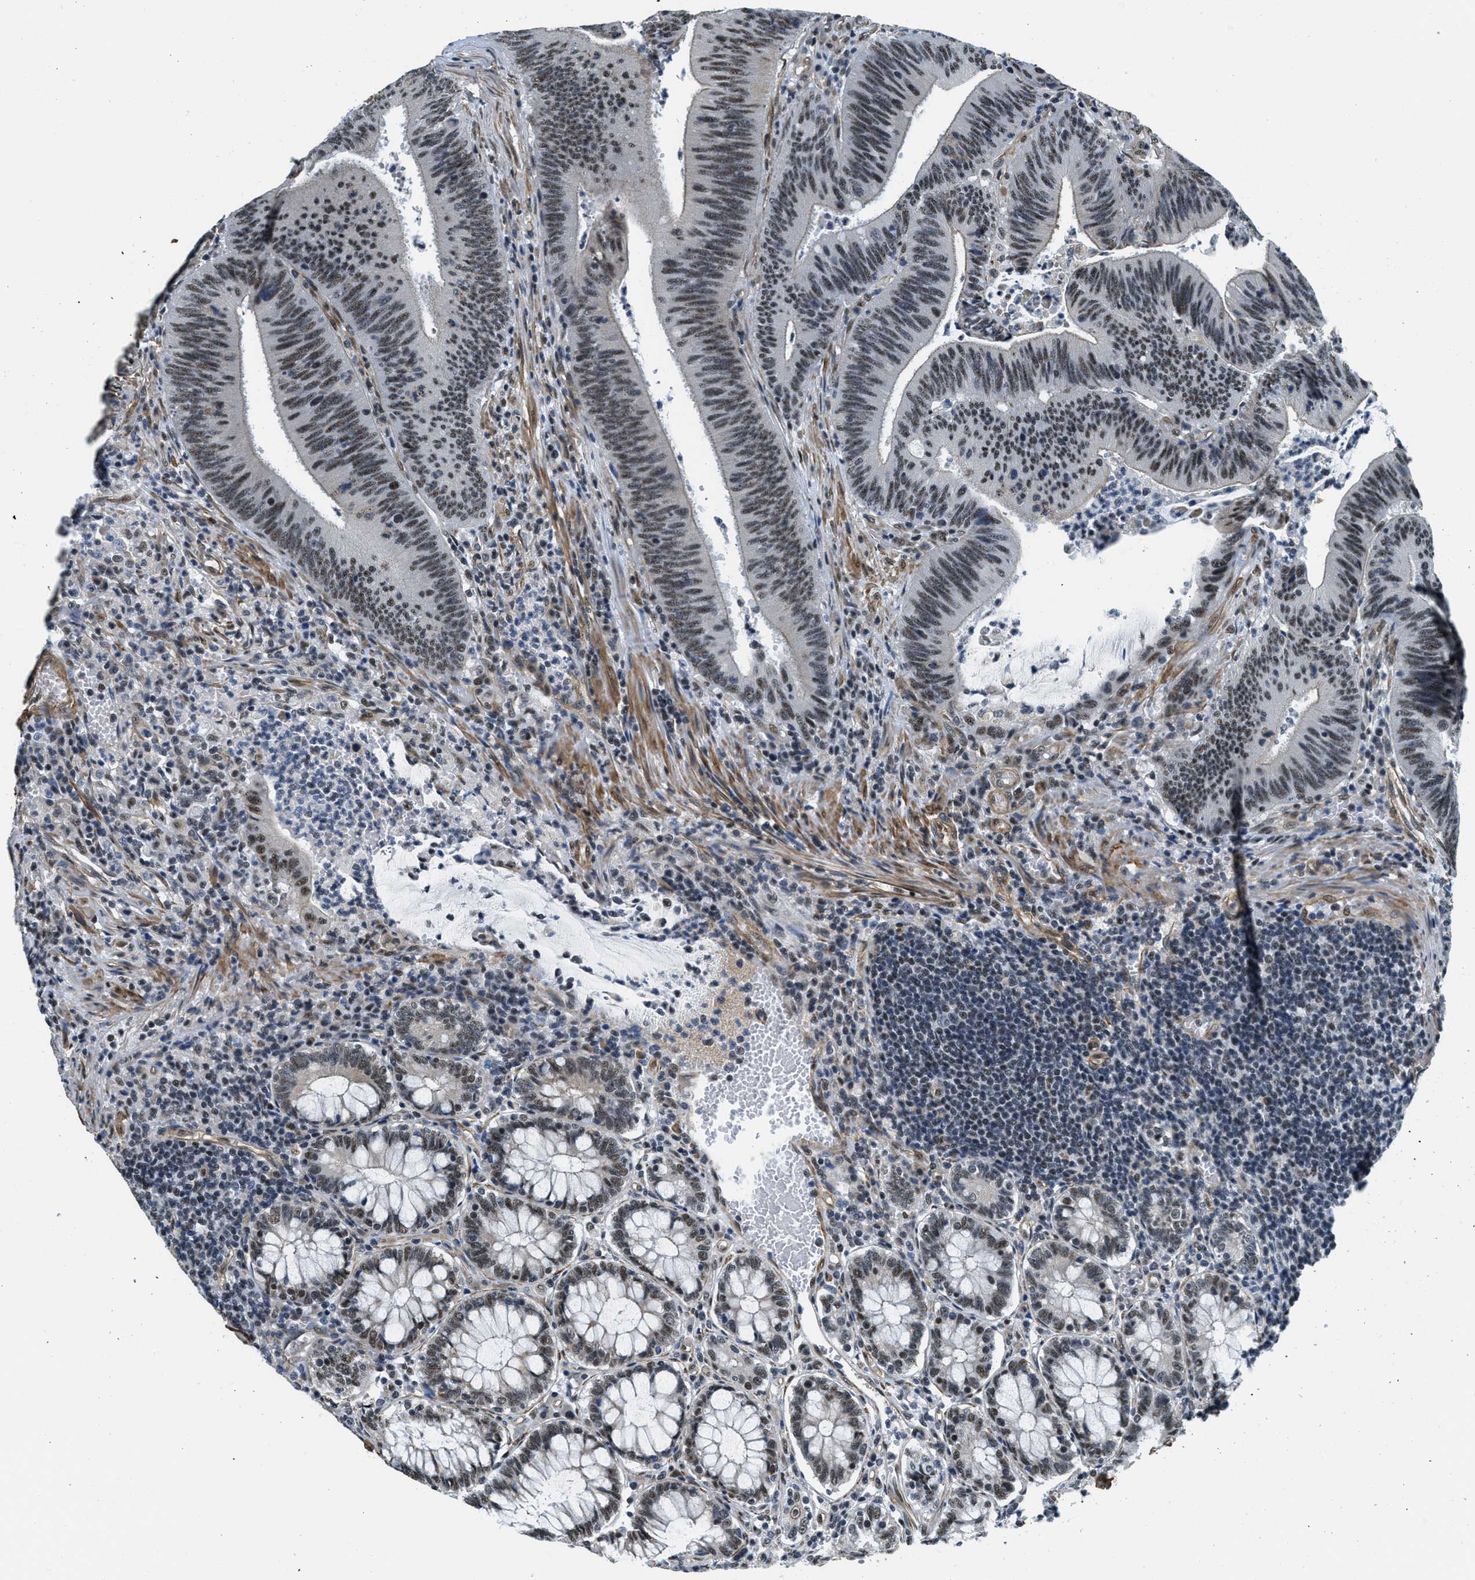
{"staining": {"intensity": "moderate", "quantity": ">75%", "location": "nuclear"}, "tissue": "colorectal cancer", "cell_type": "Tumor cells", "image_type": "cancer", "snomed": [{"axis": "morphology", "description": "Normal tissue, NOS"}, {"axis": "morphology", "description": "Adenocarcinoma, NOS"}, {"axis": "topography", "description": "Rectum"}], "caption": "DAB (3,3'-diaminobenzidine) immunohistochemical staining of colorectal cancer (adenocarcinoma) reveals moderate nuclear protein positivity in approximately >75% of tumor cells.", "gene": "CFAP36", "patient": {"sex": "female", "age": 66}}